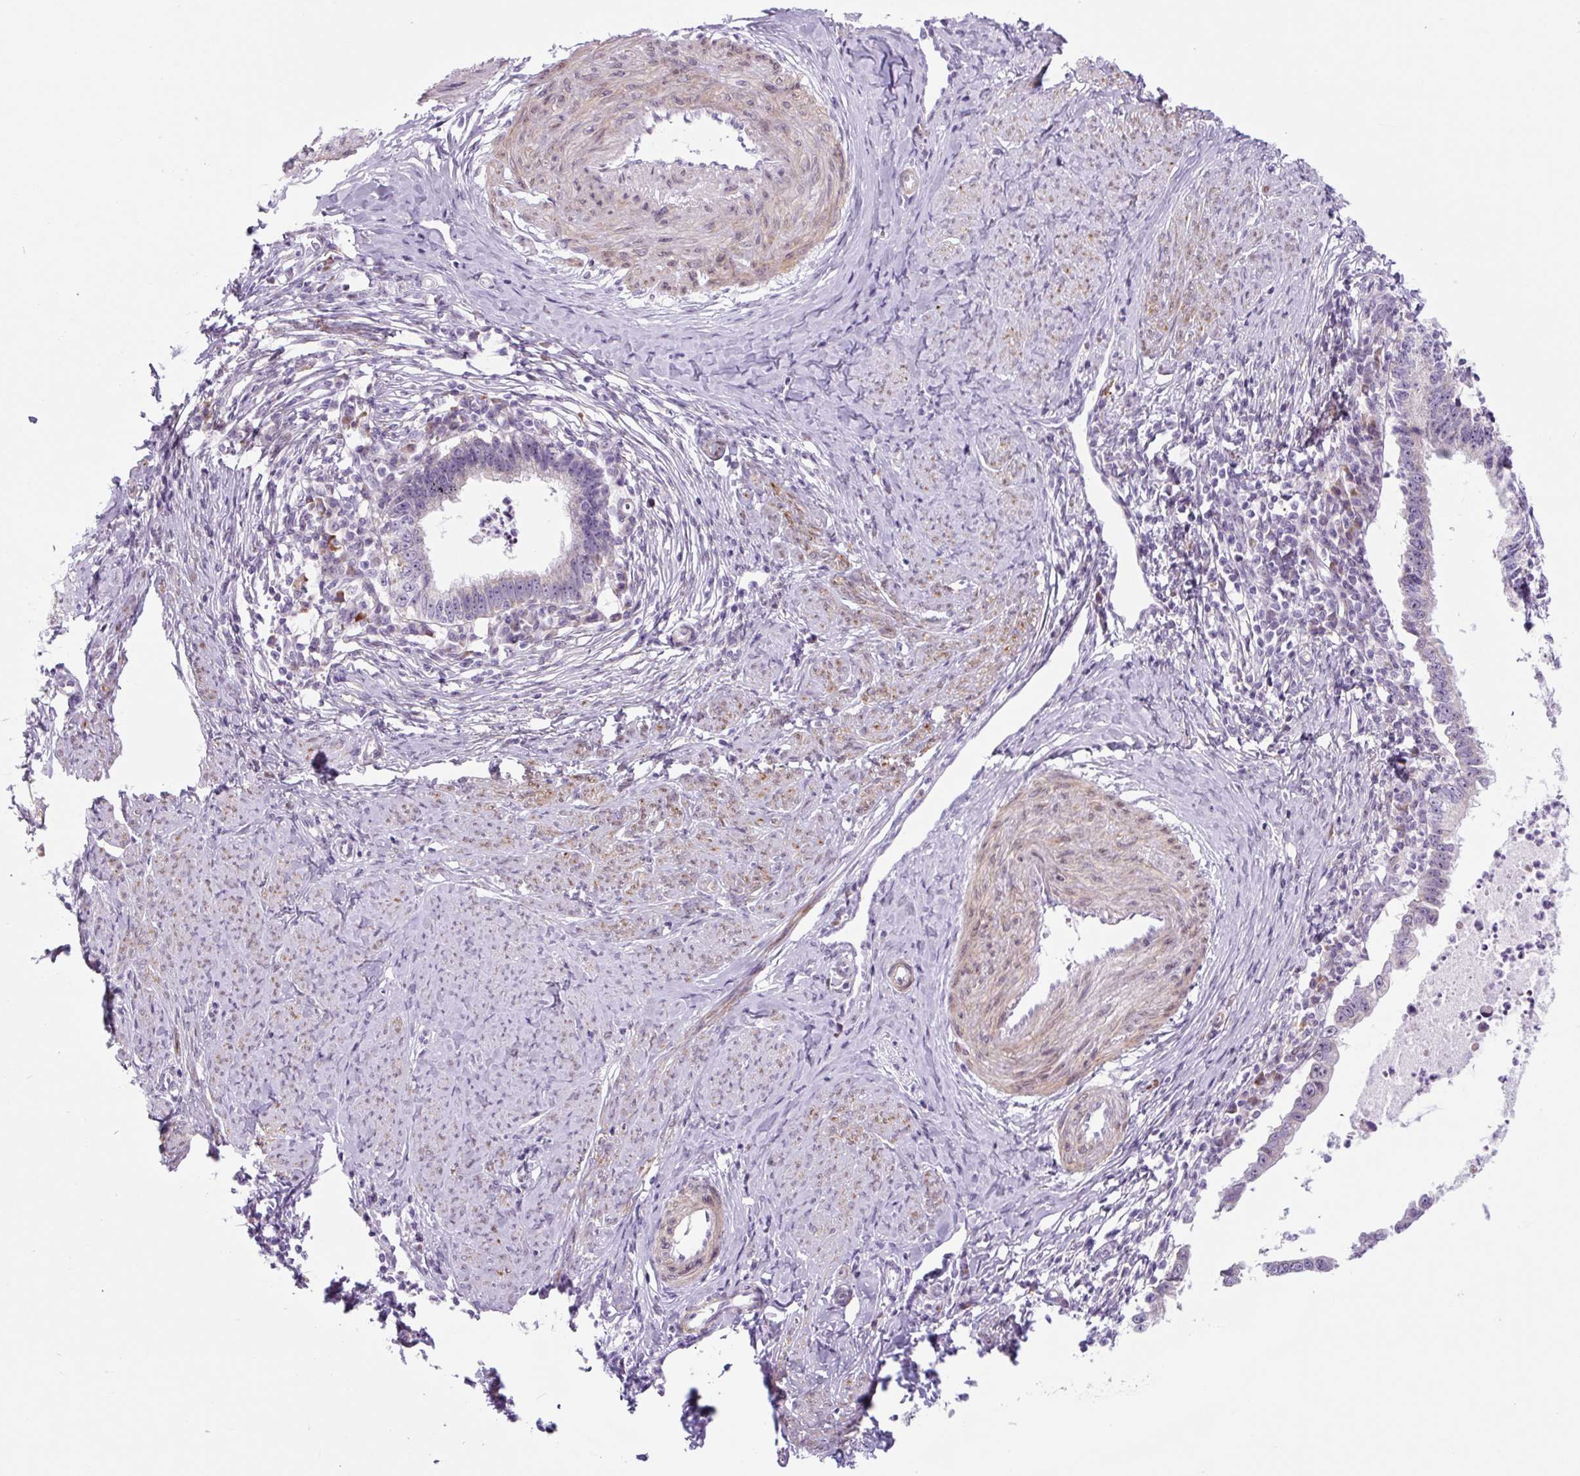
{"staining": {"intensity": "weak", "quantity": "<25%", "location": "nuclear"}, "tissue": "cervical cancer", "cell_type": "Tumor cells", "image_type": "cancer", "snomed": [{"axis": "morphology", "description": "Adenocarcinoma, NOS"}, {"axis": "topography", "description": "Cervix"}], "caption": "A histopathology image of cervical cancer stained for a protein shows no brown staining in tumor cells.", "gene": "RRS1", "patient": {"sex": "female", "age": 36}}